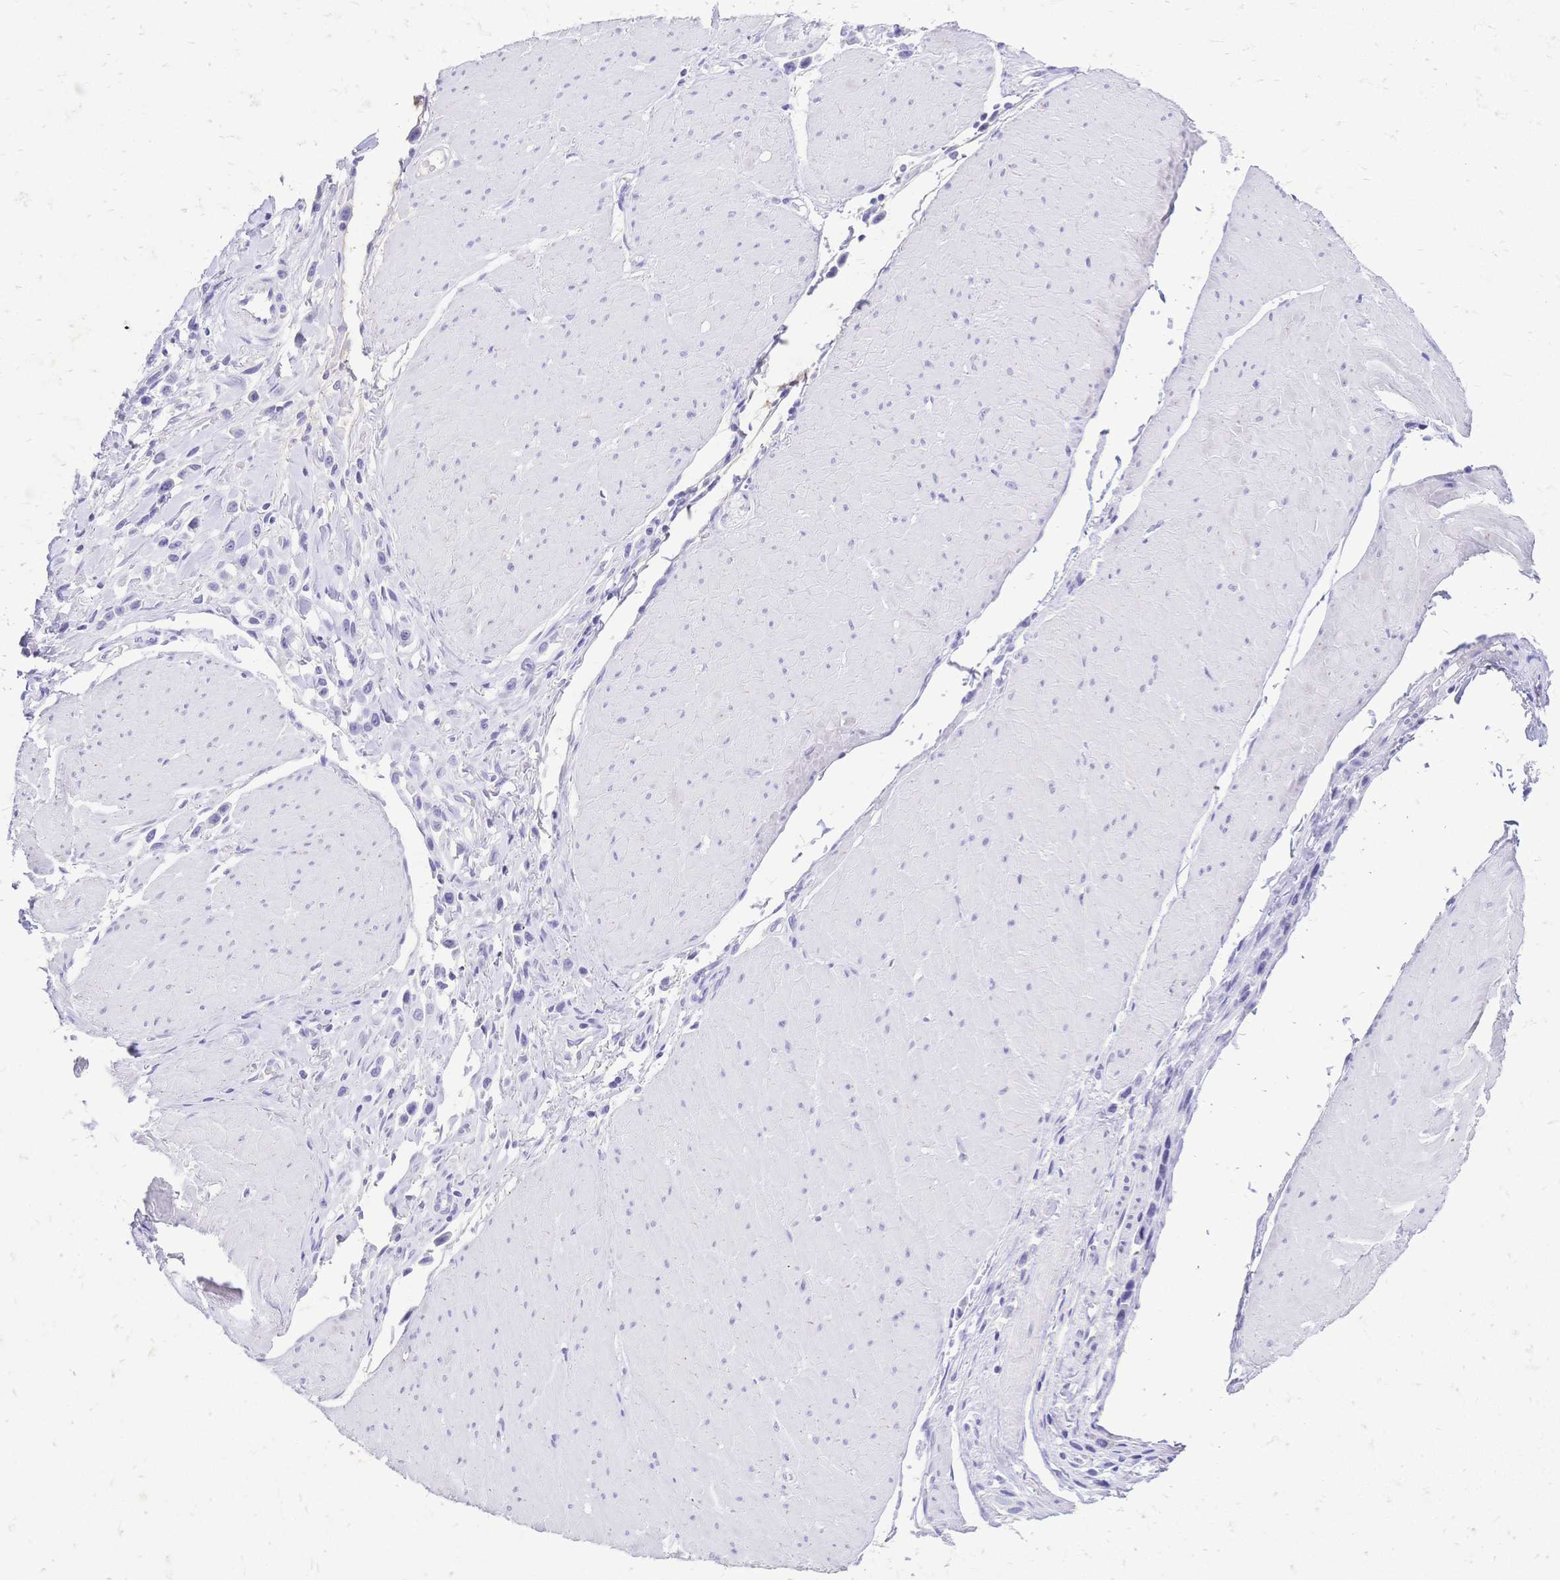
{"staining": {"intensity": "negative", "quantity": "none", "location": "none"}, "tissue": "stomach cancer", "cell_type": "Tumor cells", "image_type": "cancer", "snomed": [{"axis": "morphology", "description": "Adenocarcinoma, NOS"}, {"axis": "topography", "description": "Stomach"}], "caption": "The immunohistochemistry image has no significant positivity in tumor cells of stomach adenocarcinoma tissue.", "gene": "FA2H", "patient": {"sex": "male", "age": 47}}